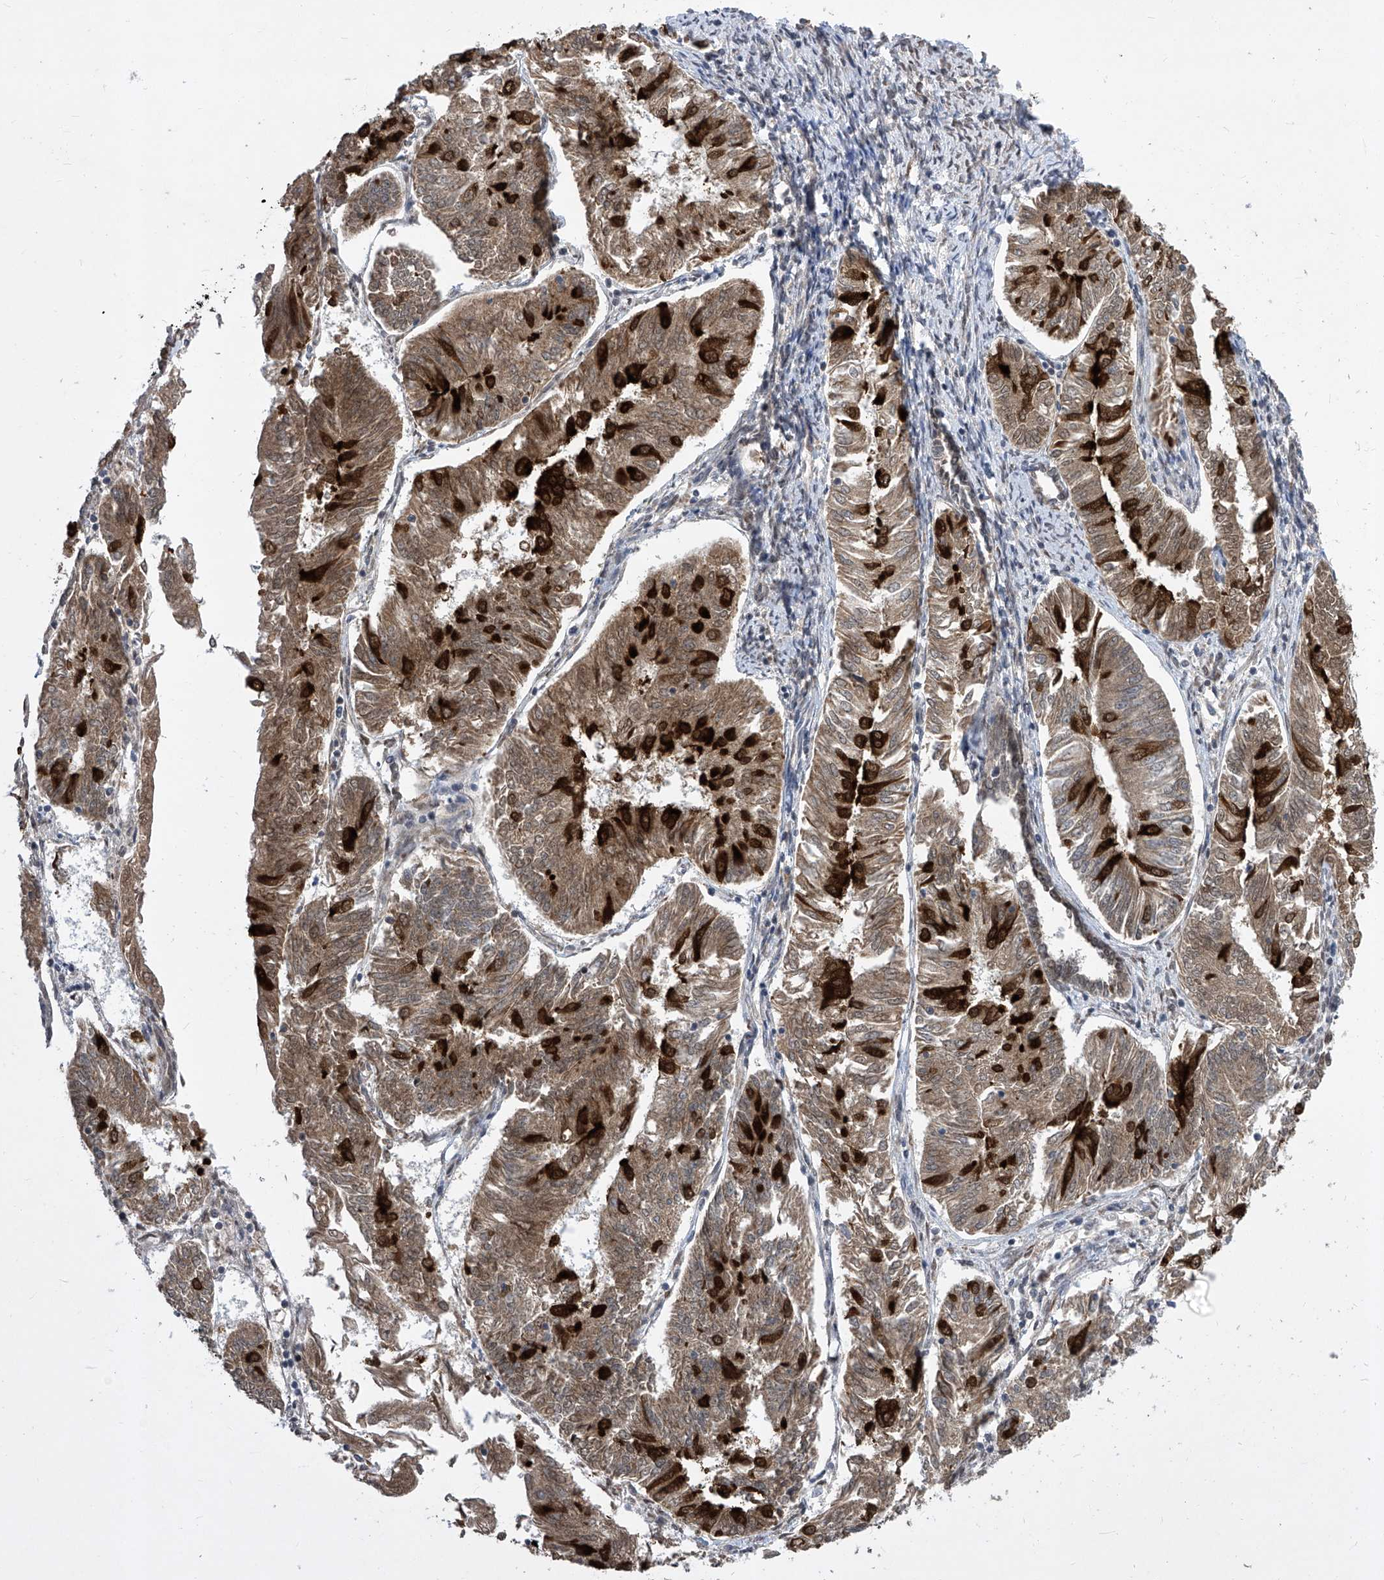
{"staining": {"intensity": "strong", "quantity": "25%-75%", "location": "cytoplasmic/membranous"}, "tissue": "endometrial cancer", "cell_type": "Tumor cells", "image_type": "cancer", "snomed": [{"axis": "morphology", "description": "Adenocarcinoma, NOS"}, {"axis": "topography", "description": "Endometrium"}], "caption": "This photomicrograph reveals immunohistochemistry staining of human adenocarcinoma (endometrial), with high strong cytoplasmic/membranous positivity in about 25%-75% of tumor cells.", "gene": "CETN2", "patient": {"sex": "female", "age": 58}}